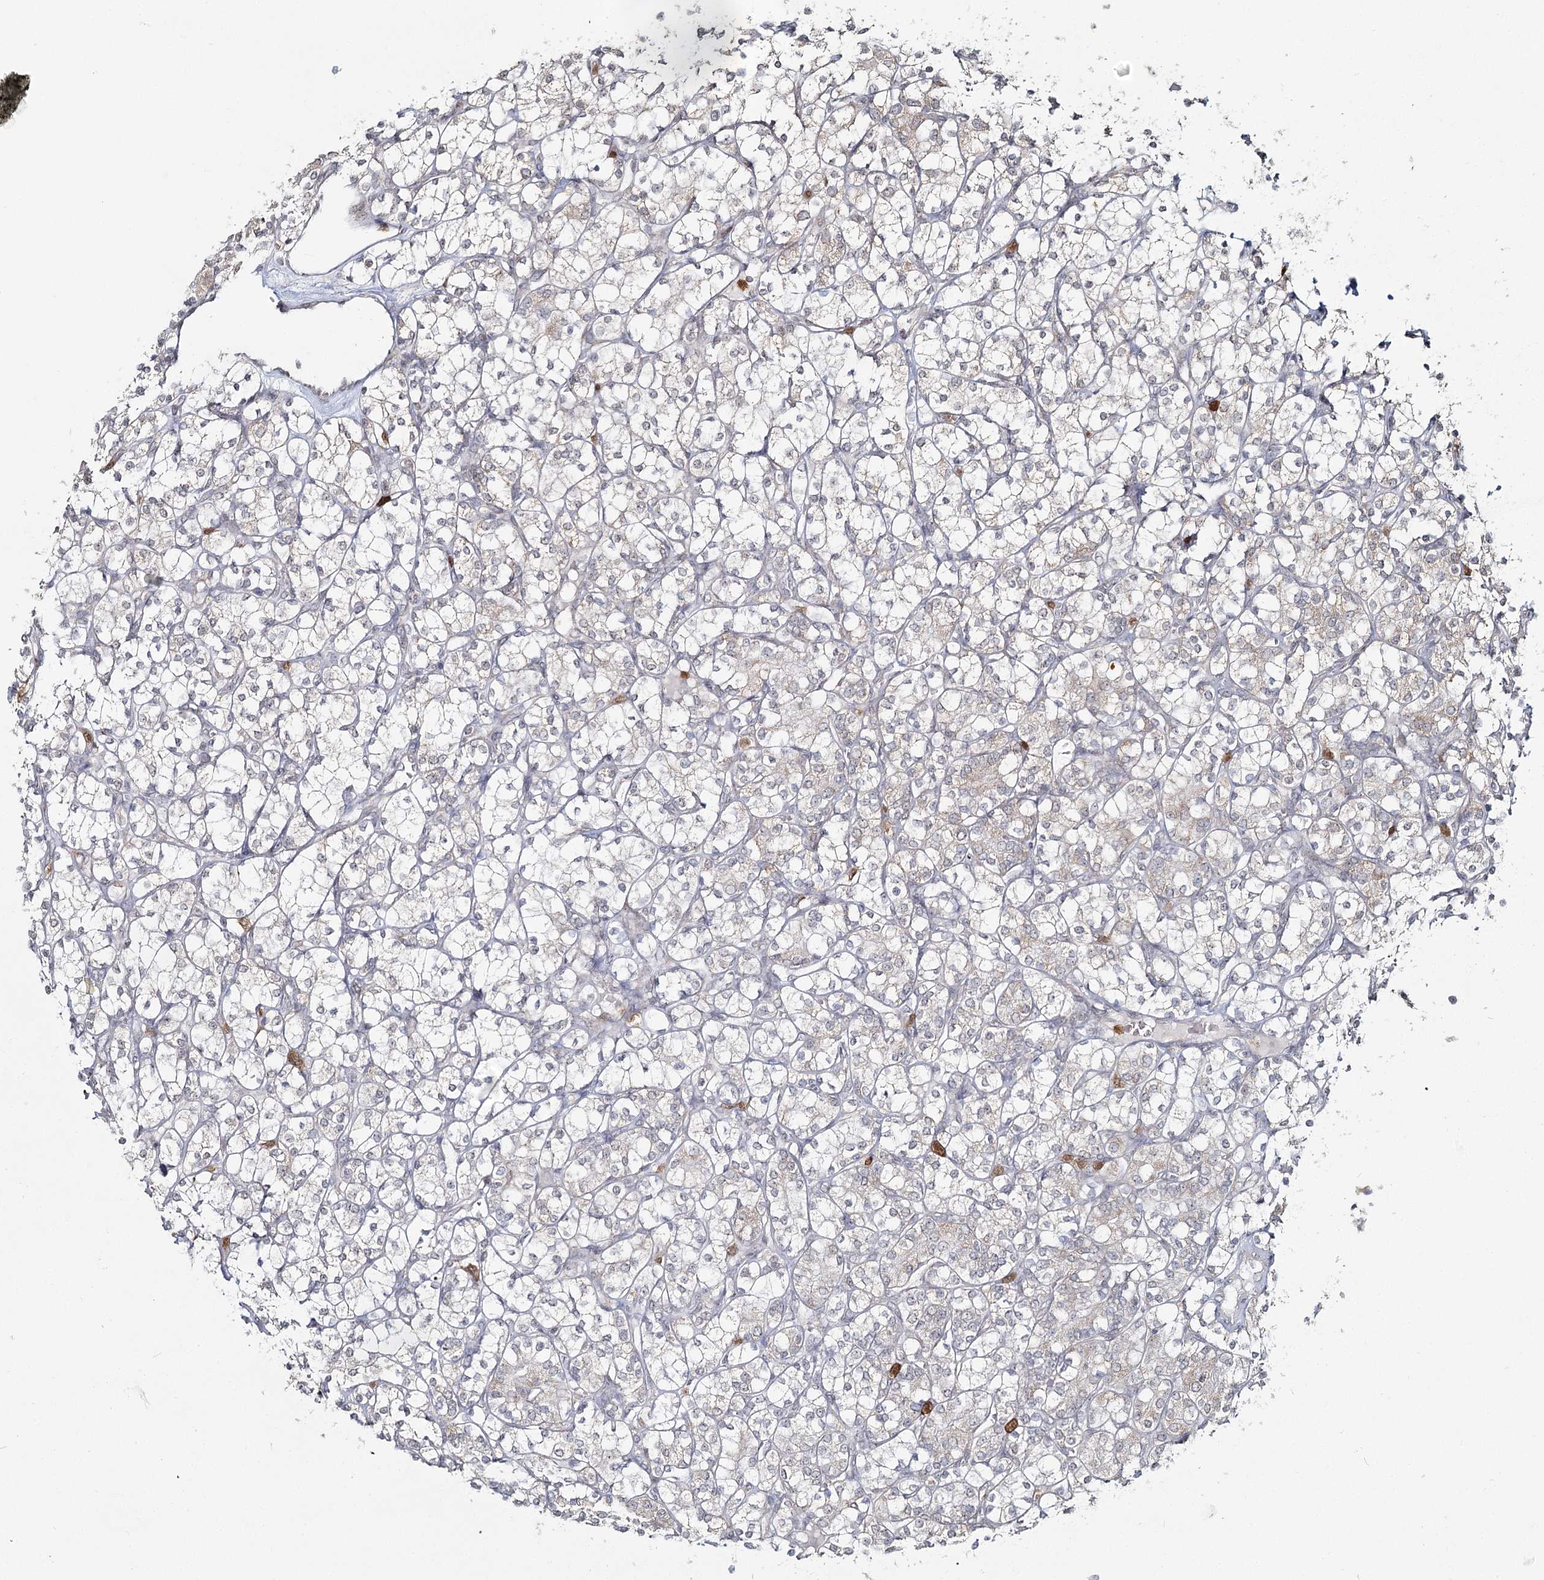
{"staining": {"intensity": "negative", "quantity": "none", "location": "none"}, "tissue": "renal cancer", "cell_type": "Tumor cells", "image_type": "cancer", "snomed": [{"axis": "morphology", "description": "Adenocarcinoma, NOS"}, {"axis": "topography", "description": "Kidney"}], "caption": "This is an IHC image of human renal adenocarcinoma. There is no expression in tumor cells.", "gene": "ATAD1", "patient": {"sex": "male", "age": 77}}